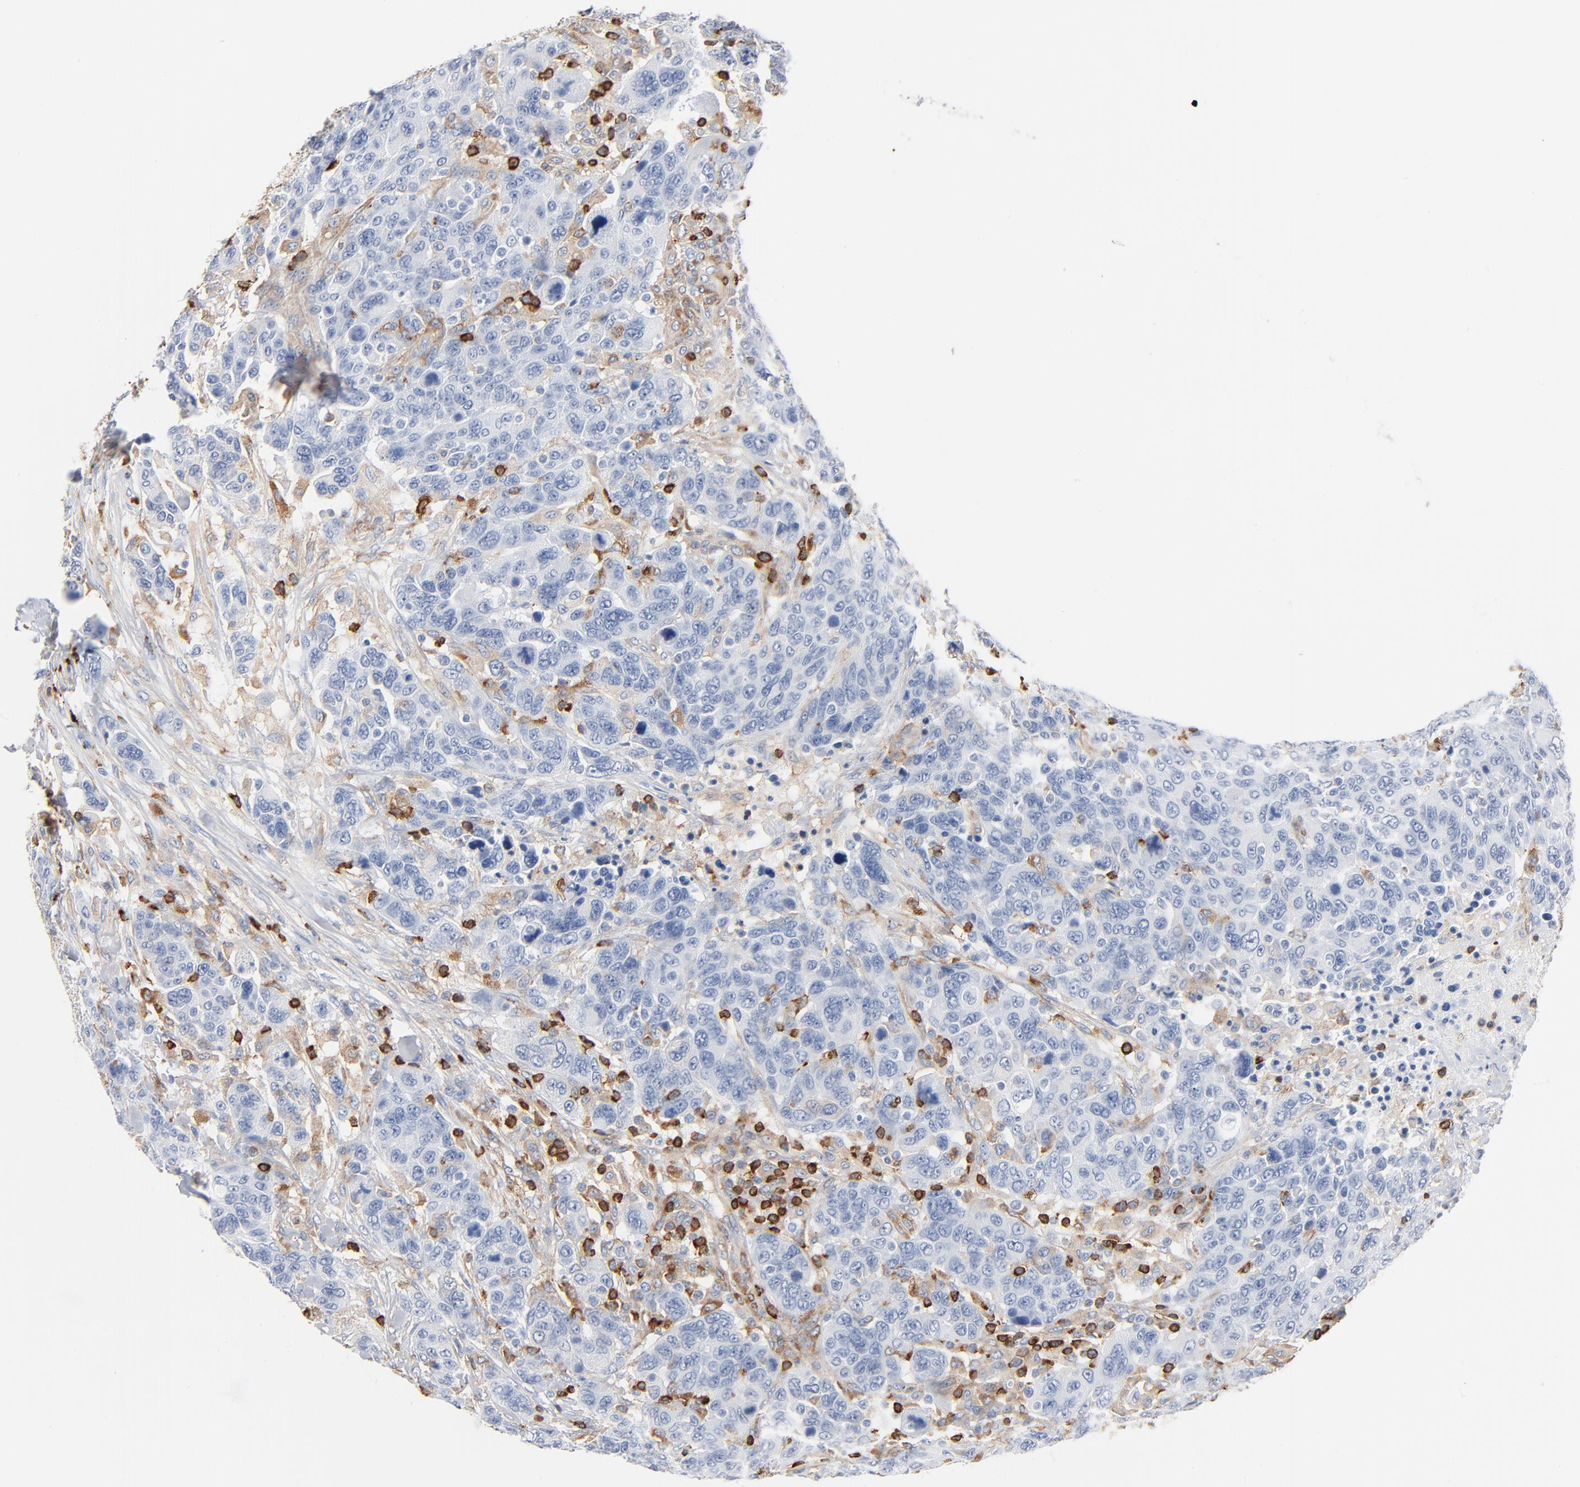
{"staining": {"intensity": "negative", "quantity": "none", "location": "none"}, "tissue": "breast cancer", "cell_type": "Tumor cells", "image_type": "cancer", "snomed": [{"axis": "morphology", "description": "Duct carcinoma"}, {"axis": "topography", "description": "Breast"}], "caption": "DAB (3,3'-diaminobenzidine) immunohistochemical staining of breast cancer reveals no significant positivity in tumor cells.", "gene": "SH3KBP1", "patient": {"sex": "female", "age": 37}}